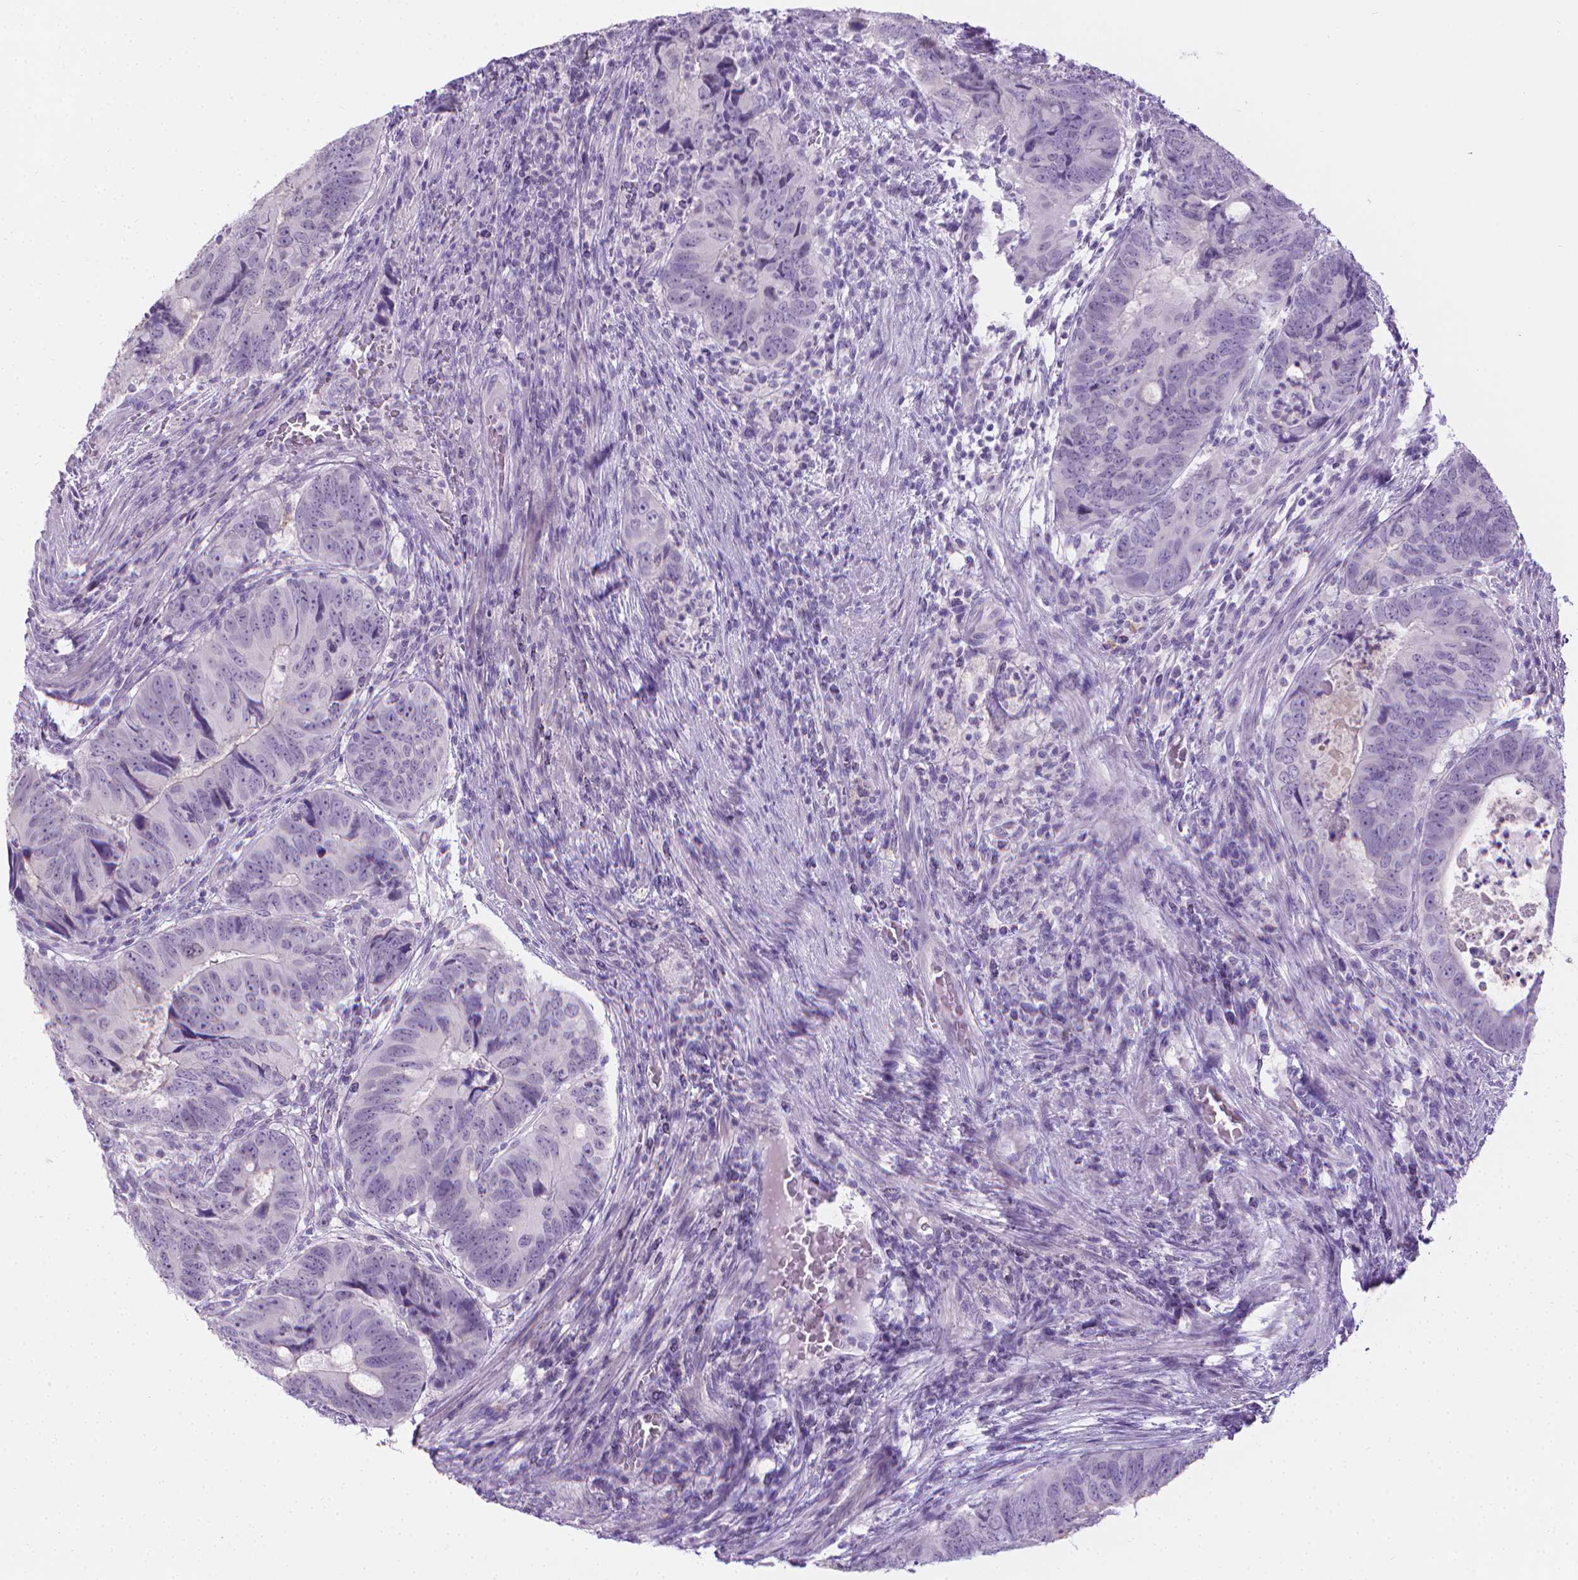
{"staining": {"intensity": "negative", "quantity": "none", "location": "none"}, "tissue": "colorectal cancer", "cell_type": "Tumor cells", "image_type": "cancer", "snomed": [{"axis": "morphology", "description": "Adenocarcinoma, NOS"}, {"axis": "topography", "description": "Colon"}], "caption": "The immunohistochemistry (IHC) micrograph has no significant staining in tumor cells of adenocarcinoma (colorectal) tissue.", "gene": "SPAG6", "patient": {"sex": "male", "age": 79}}